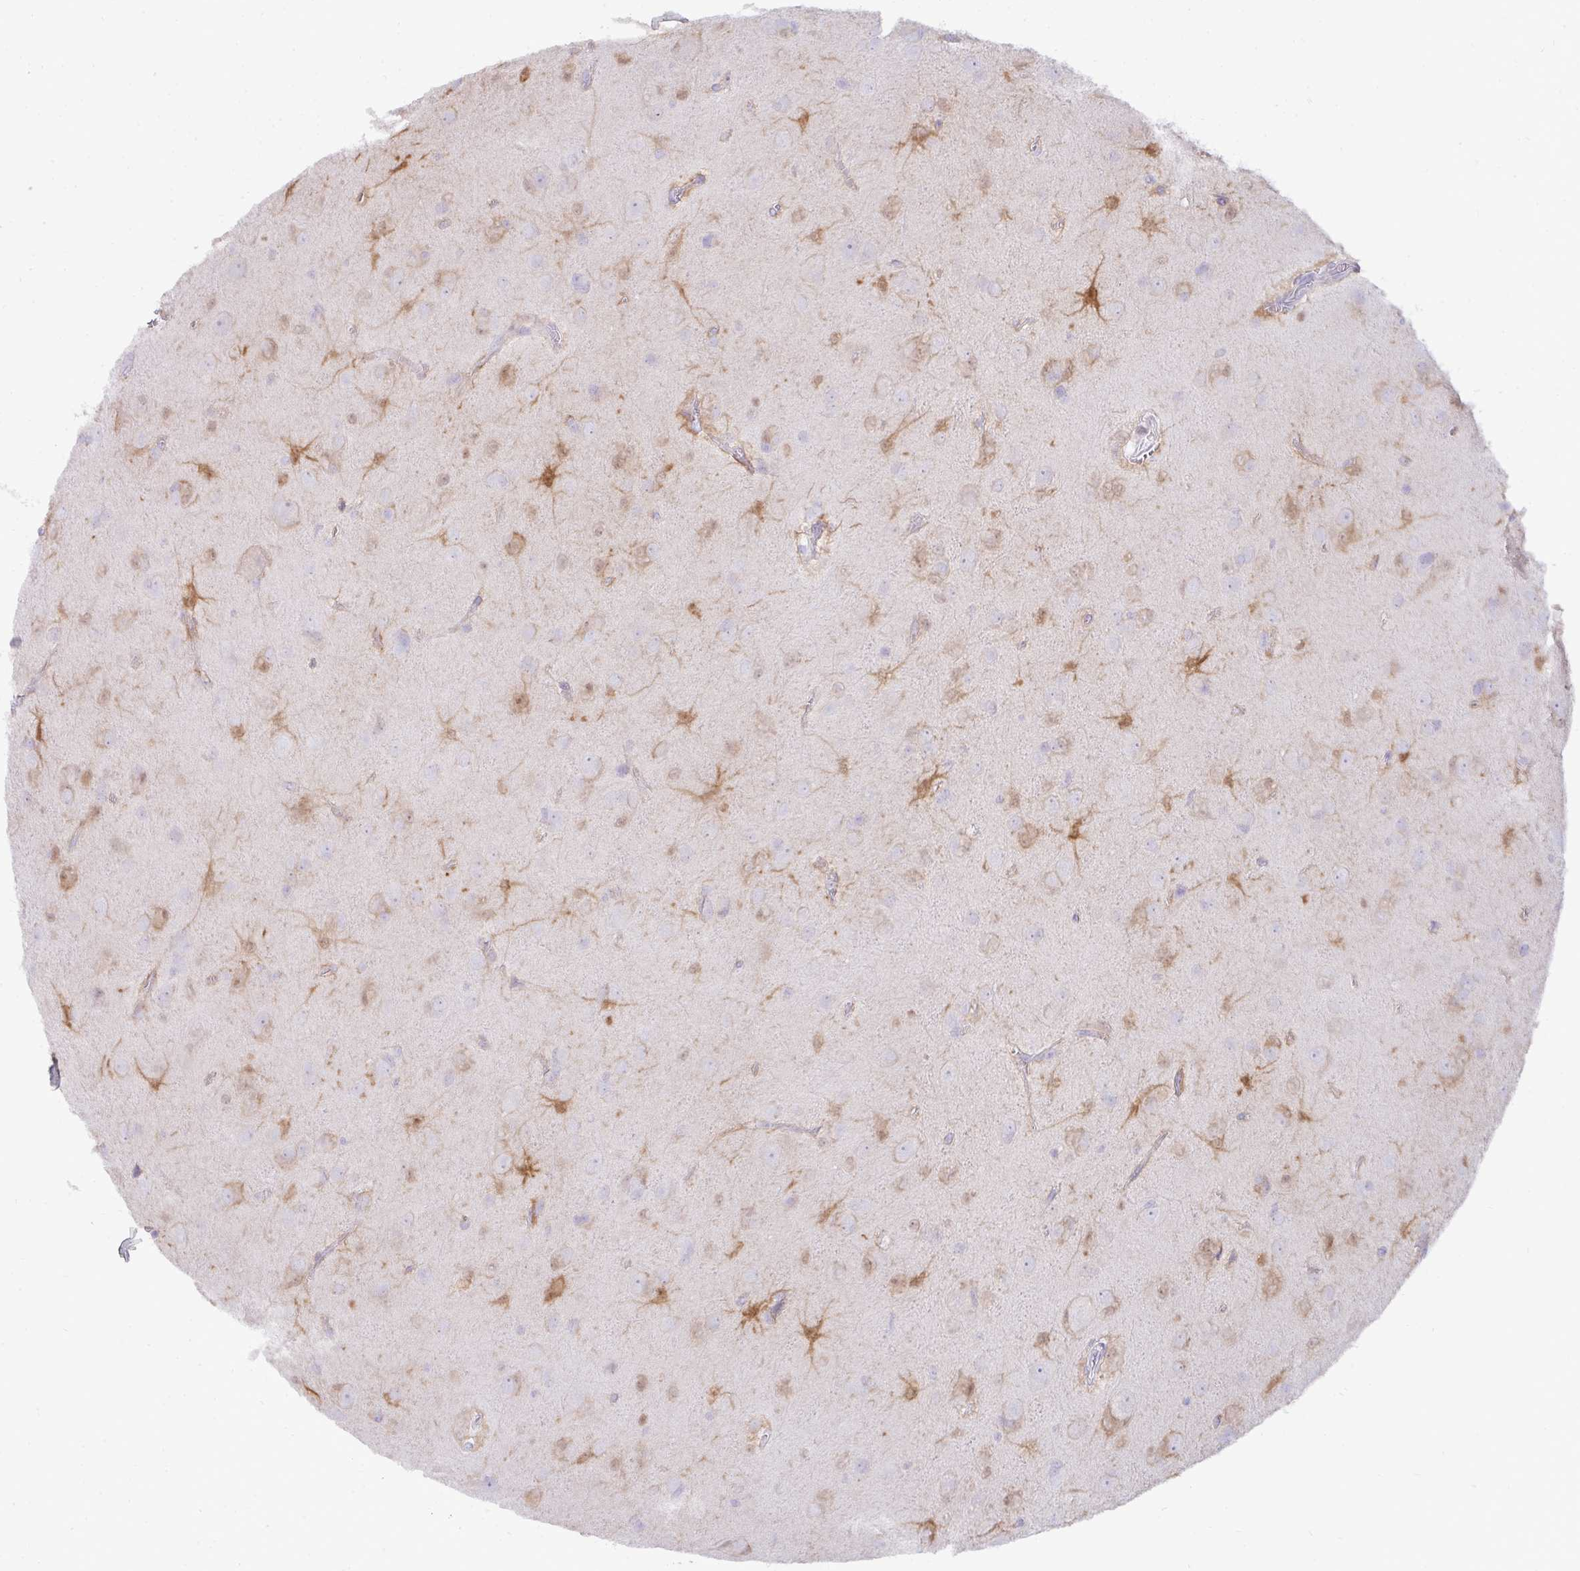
{"staining": {"intensity": "negative", "quantity": "none", "location": "none"}, "tissue": "glioma", "cell_type": "Tumor cells", "image_type": "cancer", "snomed": [{"axis": "morphology", "description": "Glioma, malignant, Low grade"}, {"axis": "topography", "description": "Brain"}], "caption": "Tumor cells show no significant expression in glioma.", "gene": "HSPB6", "patient": {"sex": "male", "age": 58}}